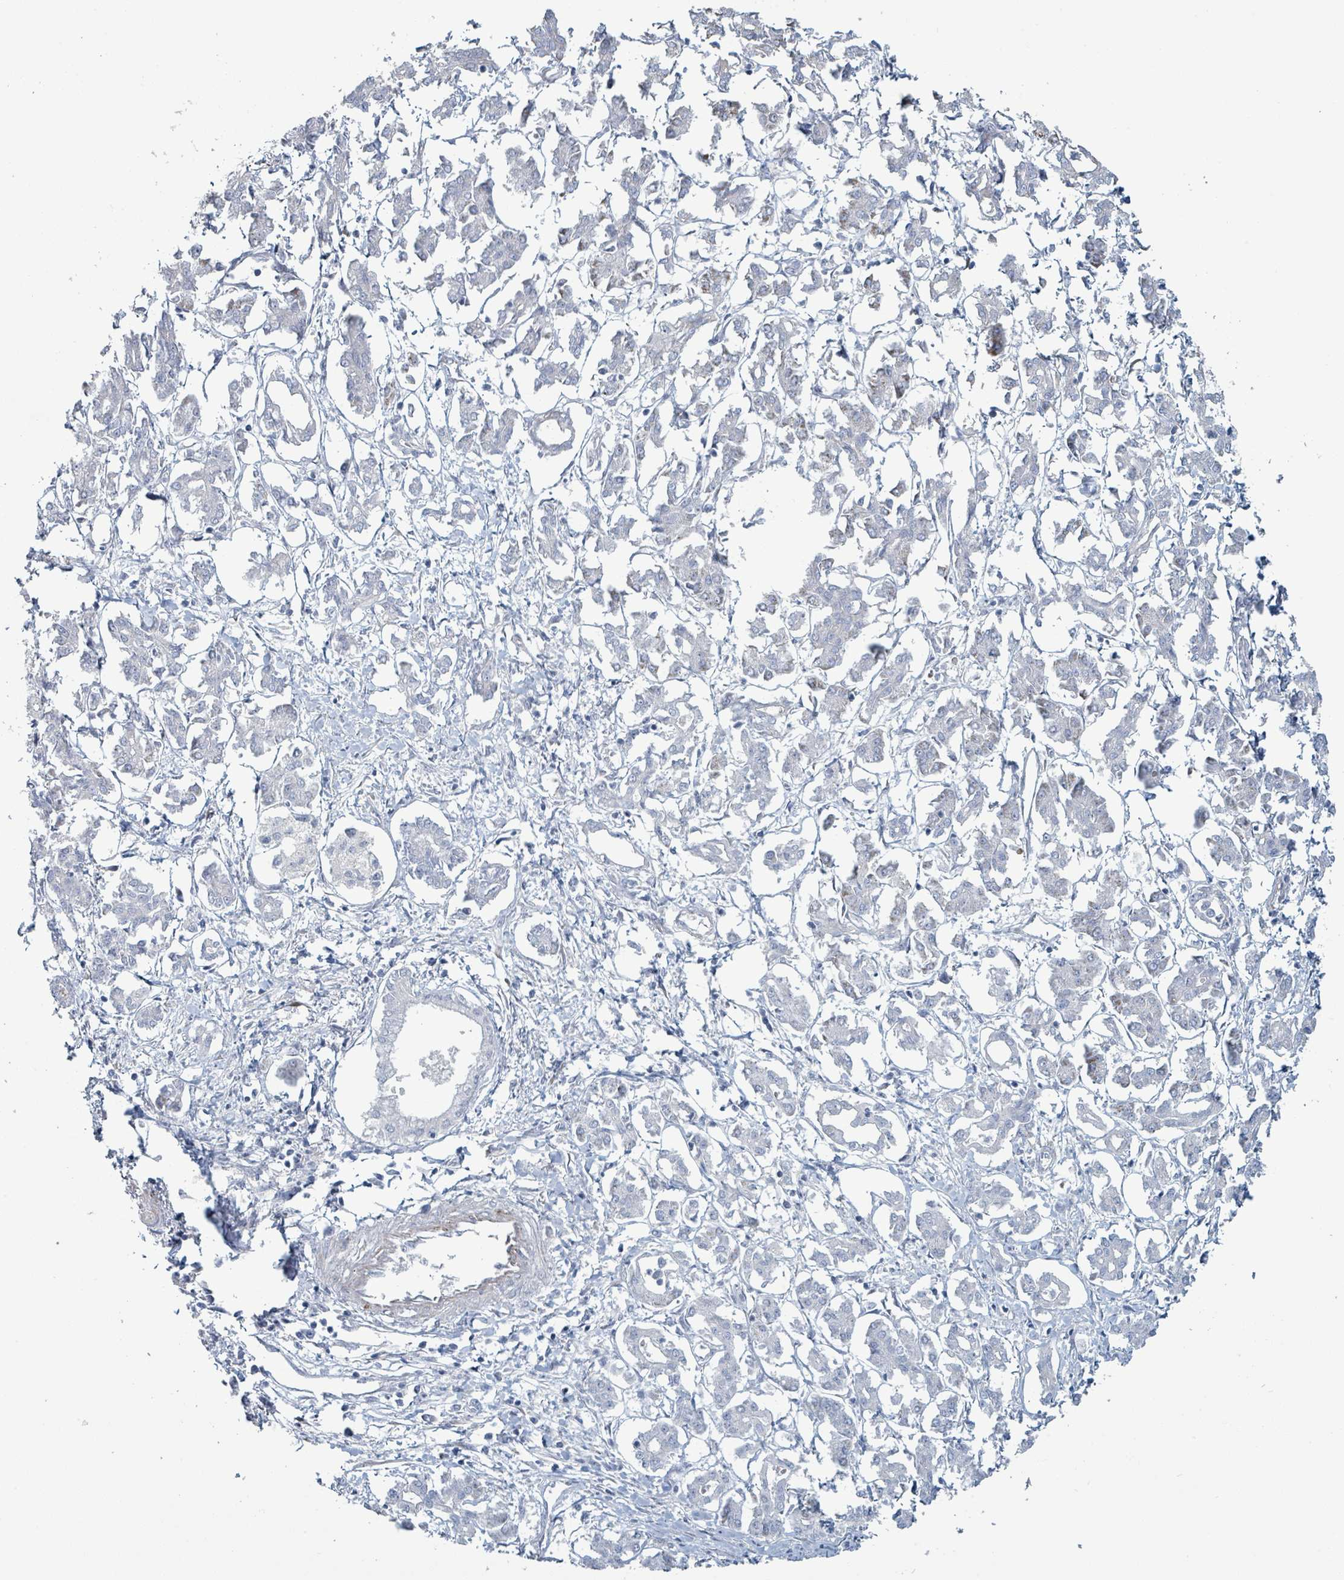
{"staining": {"intensity": "negative", "quantity": "none", "location": "none"}, "tissue": "pancreatic cancer", "cell_type": "Tumor cells", "image_type": "cancer", "snomed": [{"axis": "morphology", "description": "Adenocarcinoma, NOS"}, {"axis": "topography", "description": "Pancreas"}], "caption": "DAB (3,3'-diaminobenzidine) immunohistochemical staining of pancreatic cancer exhibits no significant expression in tumor cells.", "gene": "RAB33B", "patient": {"sex": "male", "age": 61}}